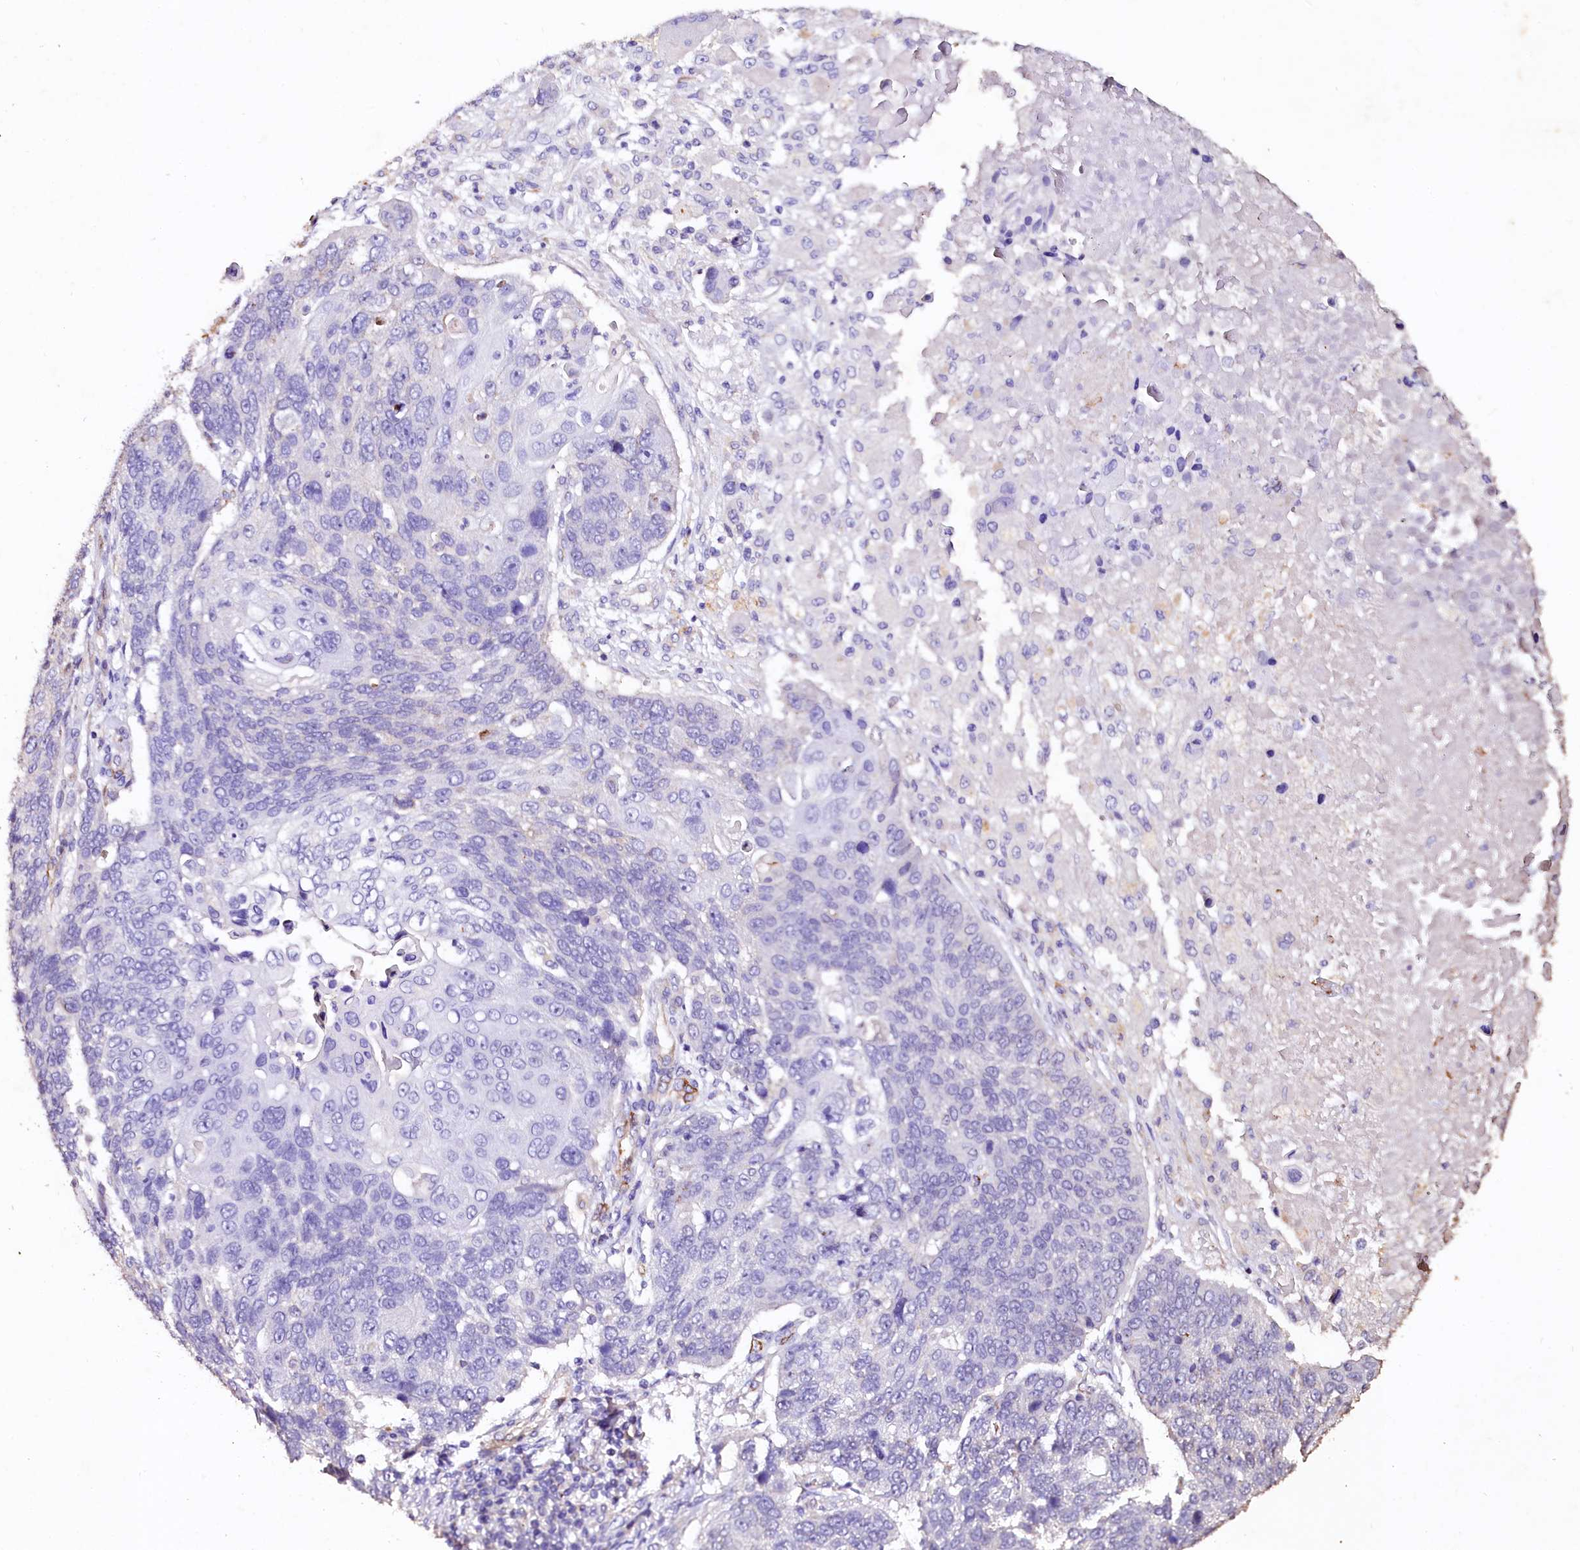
{"staining": {"intensity": "negative", "quantity": "none", "location": "none"}, "tissue": "lung cancer", "cell_type": "Tumor cells", "image_type": "cancer", "snomed": [{"axis": "morphology", "description": "Squamous cell carcinoma, NOS"}, {"axis": "topography", "description": "Lung"}], "caption": "IHC of lung squamous cell carcinoma demonstrates no expression in tumor cells.", "gene": "VPS36", "patient": {"sex": "male", "age": 66}}